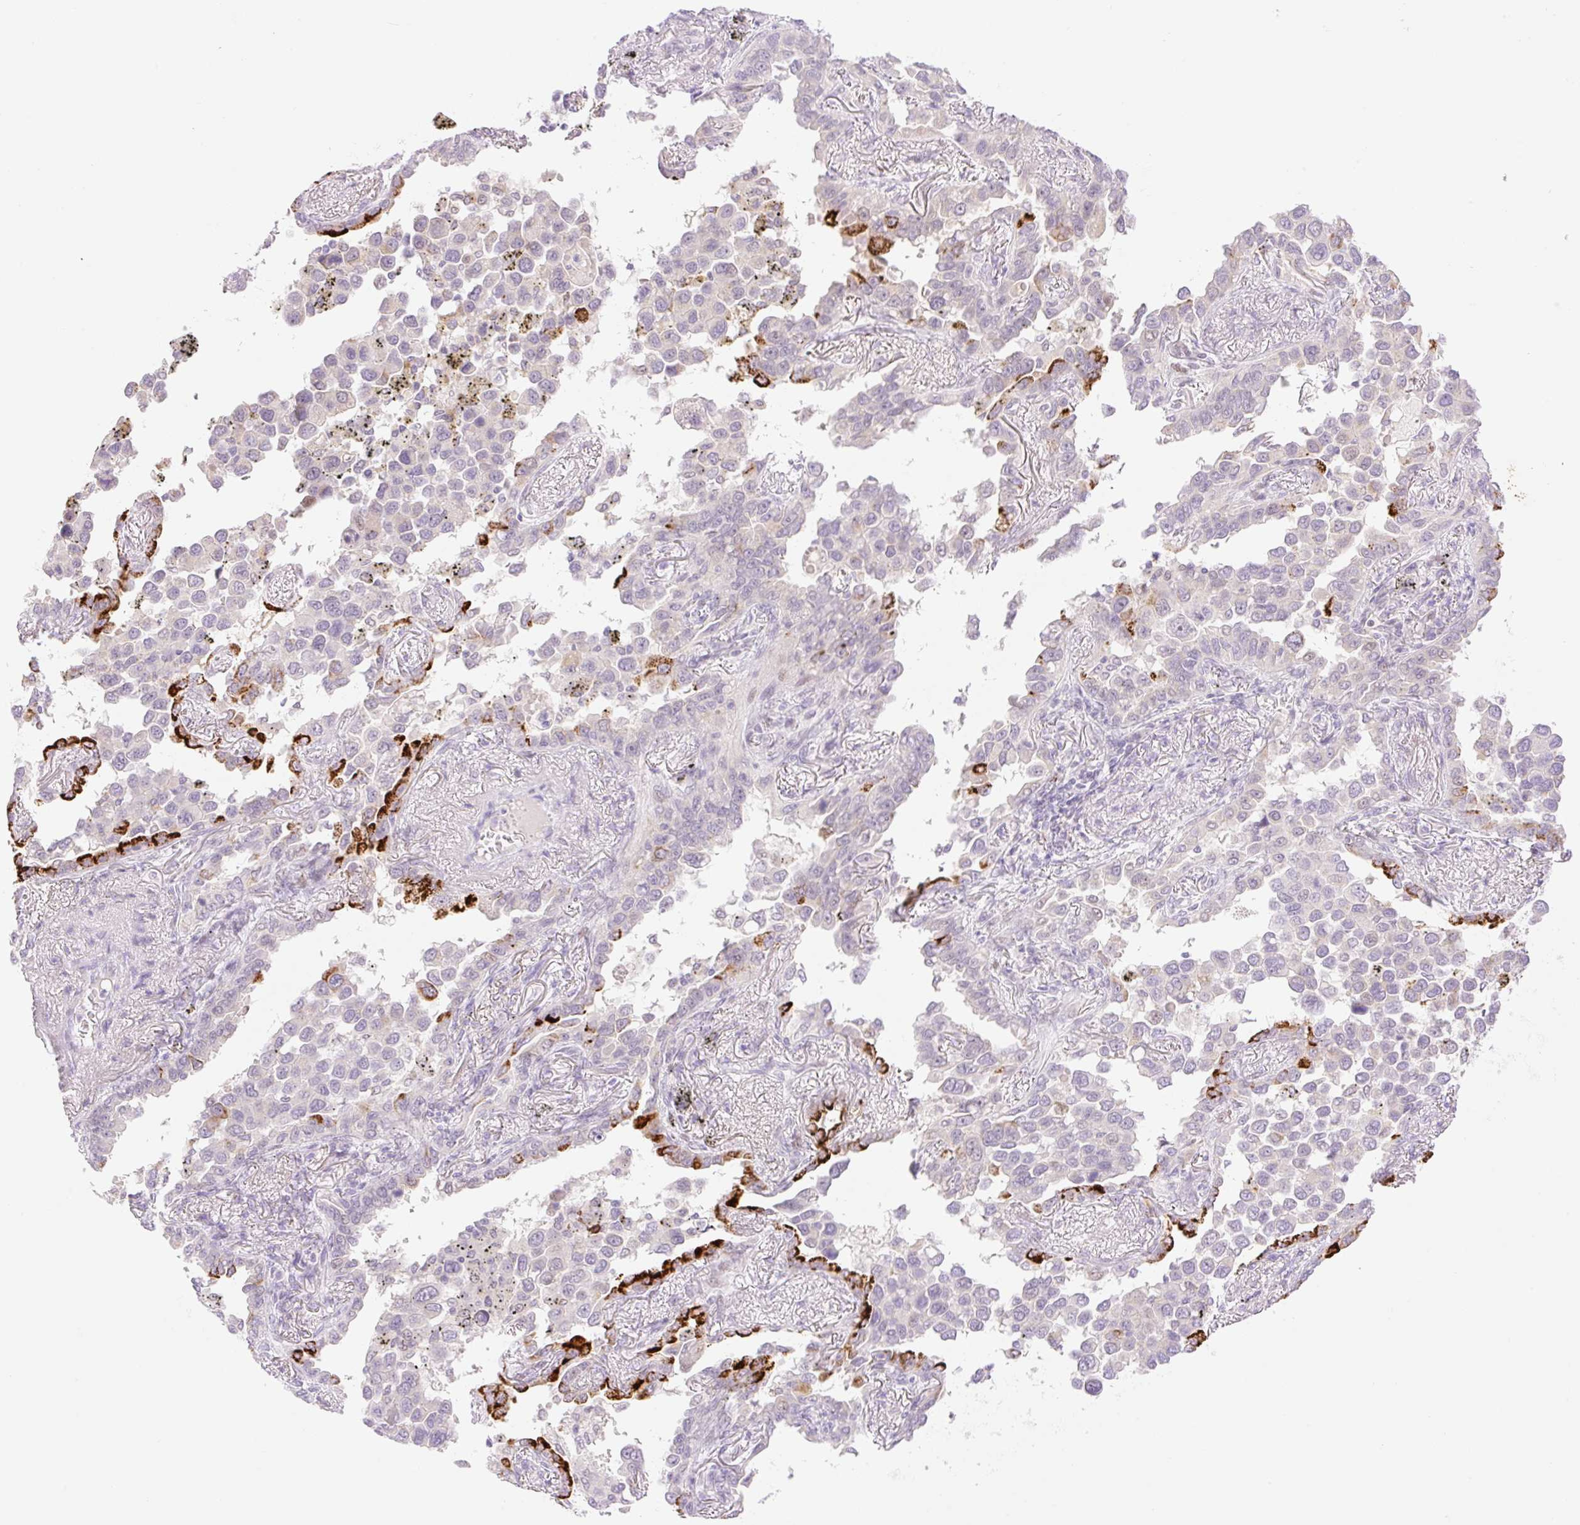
{"staining": {"intensity": "strong", "quantity": "<25%", "location": "cytoplasmic/membranous"}, "tissue": "lung cancer", "cell_type": "Tumor cells", "image_type": "cancer", "snomed": [{"axis": "morphology", "description": "Adenocarcinoma, NOS"}, {"axis": "topography", "description": "Lung"}], "caption": "Protein staining of lung adenocarcinoma tissue shows strong cytoplasmic/membranous positivity in about <25% of tumor cells.", "gene": "SPRYD4", "patient": {"sex": "male", "age": 67}}